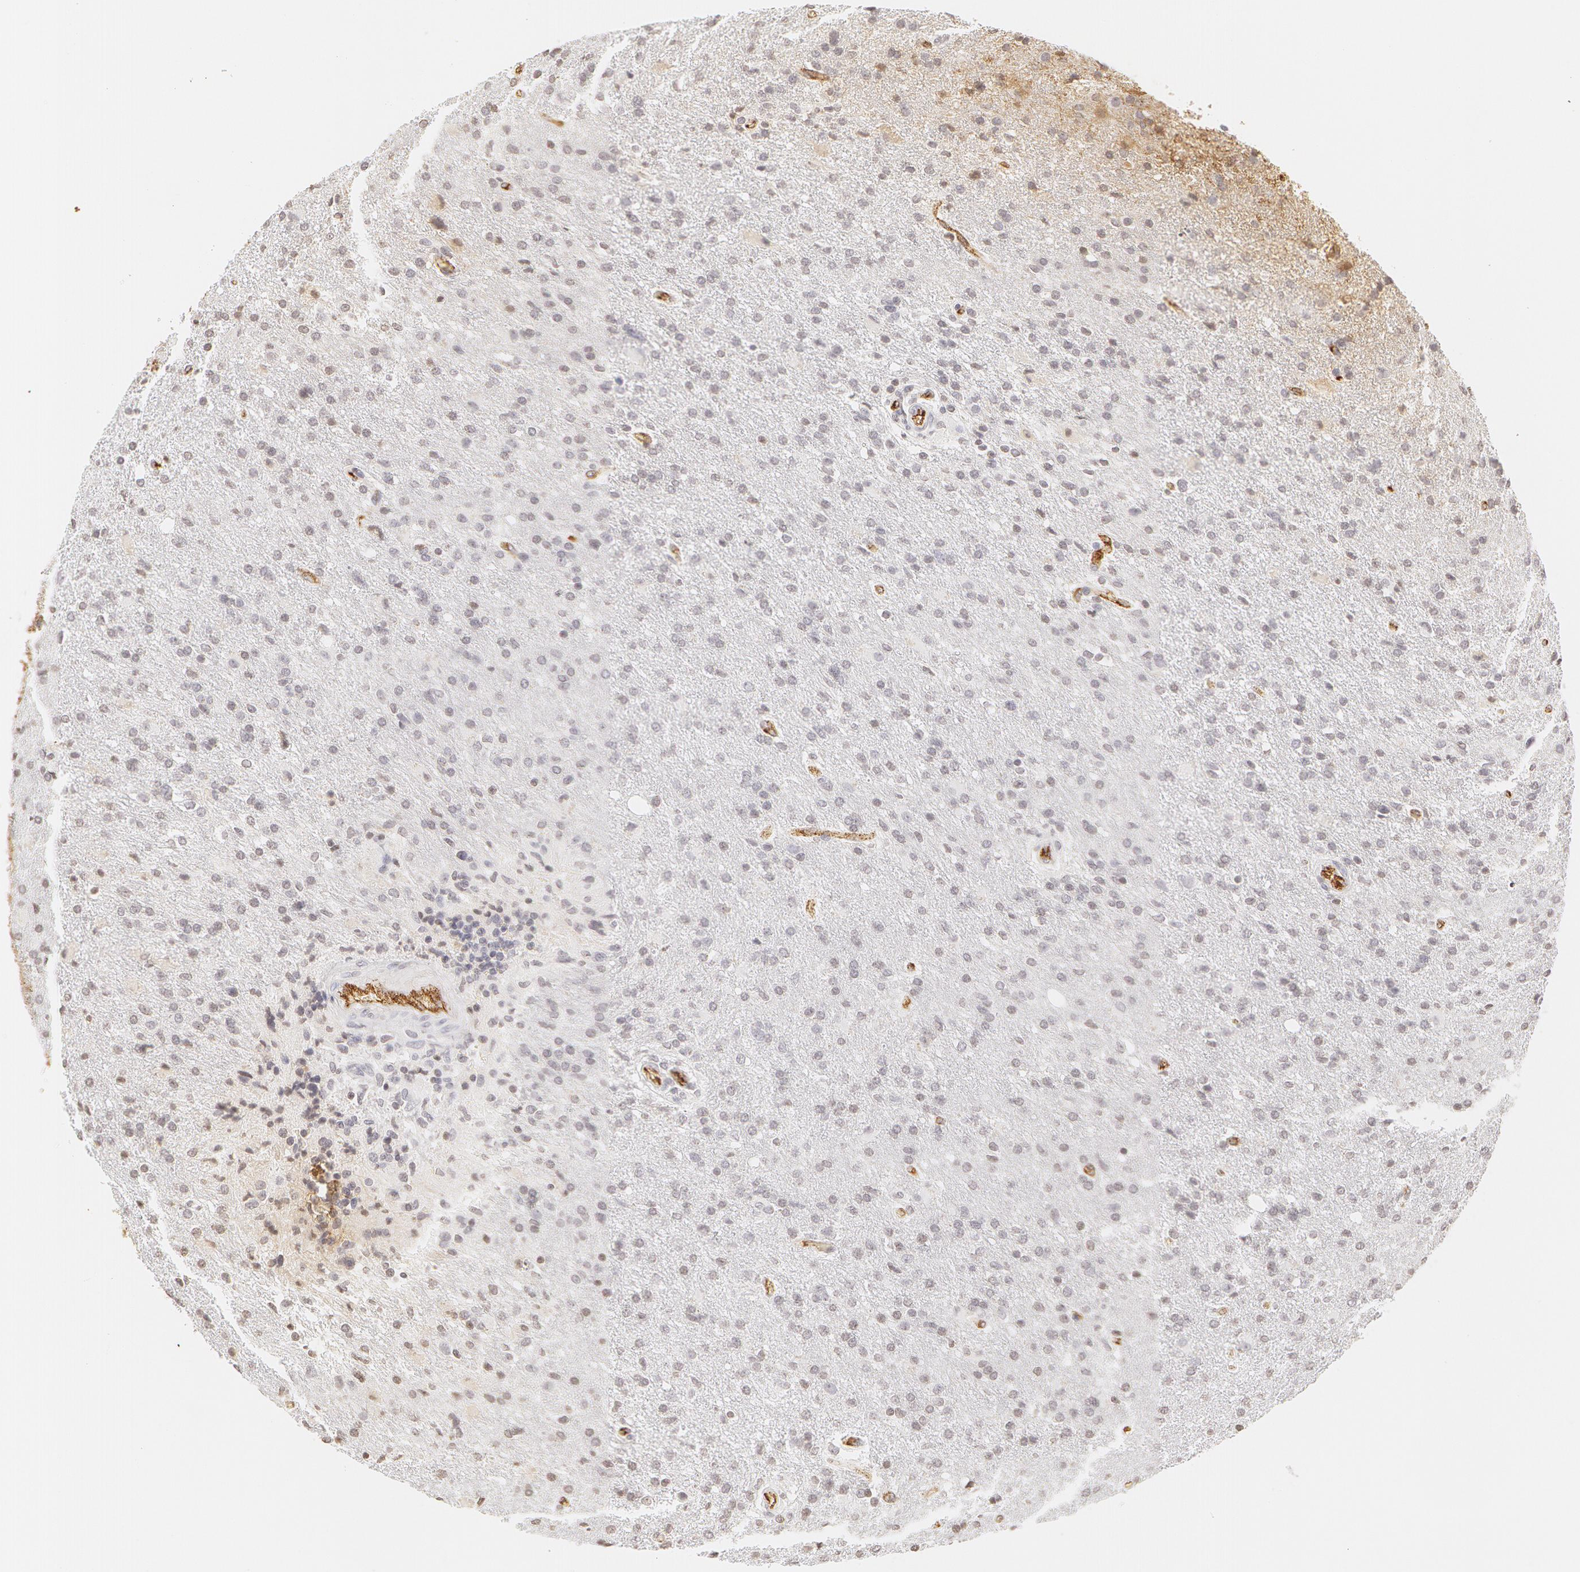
{"staining": {"intensity": "negative", "quantity": "none", "location": "none"}, "tissue": "glioma", "cell_type": "Tumor cells", "image_type": "cancer", "snomed": [{"axis": "morphology", "description": "Glioma, malignant, High grade"}, {"axis": "topography", "description": "Brain"}], "caption": "IHC of human glioma reveals no expression in tumor cells. (DAB immunohistochemistry, high magnification).", "gene": "VWF", "patient": {"sex": "male", "age": 68}}